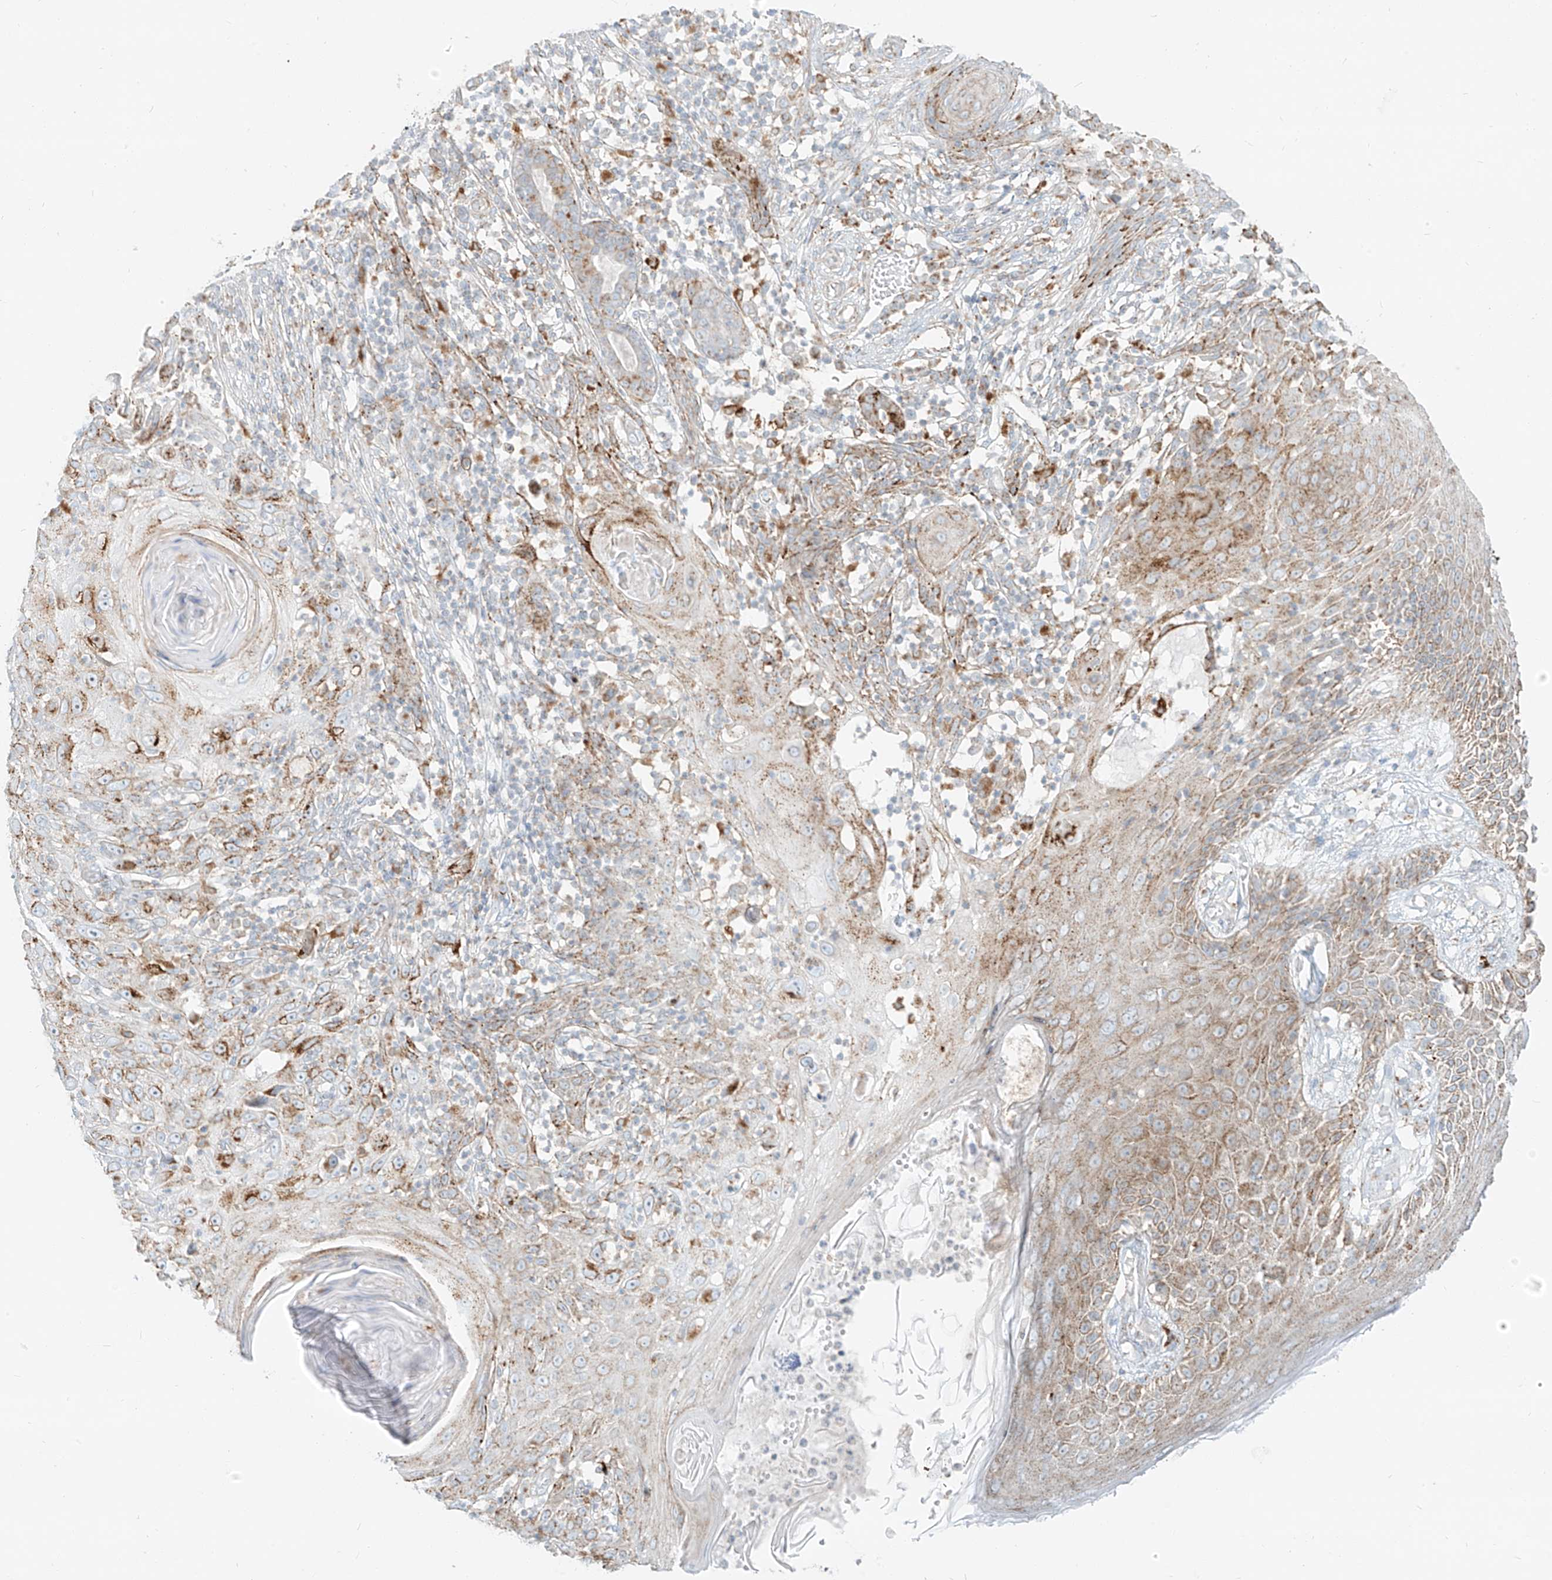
{"staining": {"intensity": "moderate", "quantity": ">75%", "location": "cytoplasmic/membranous"}, "tissue": "skin cancer", "cell_type": "Tumor cells", "image_type": "cancer", "snomed": [{"axis": "morphology", "description": "Squamous cell carcinoma, NOS"}, {"axis": "topography", "description": "Skin"}], "caption": "Protein expression by IHC displays moderate cytoplasmic/membranous positivity in about >75% of tumor cells in skin cancer. Immunohistochemistry stains the protein in brown and the nuclei are stained blue.", "gene": "SLC35F6", "patient": {"sex": "female", "age": 88}}